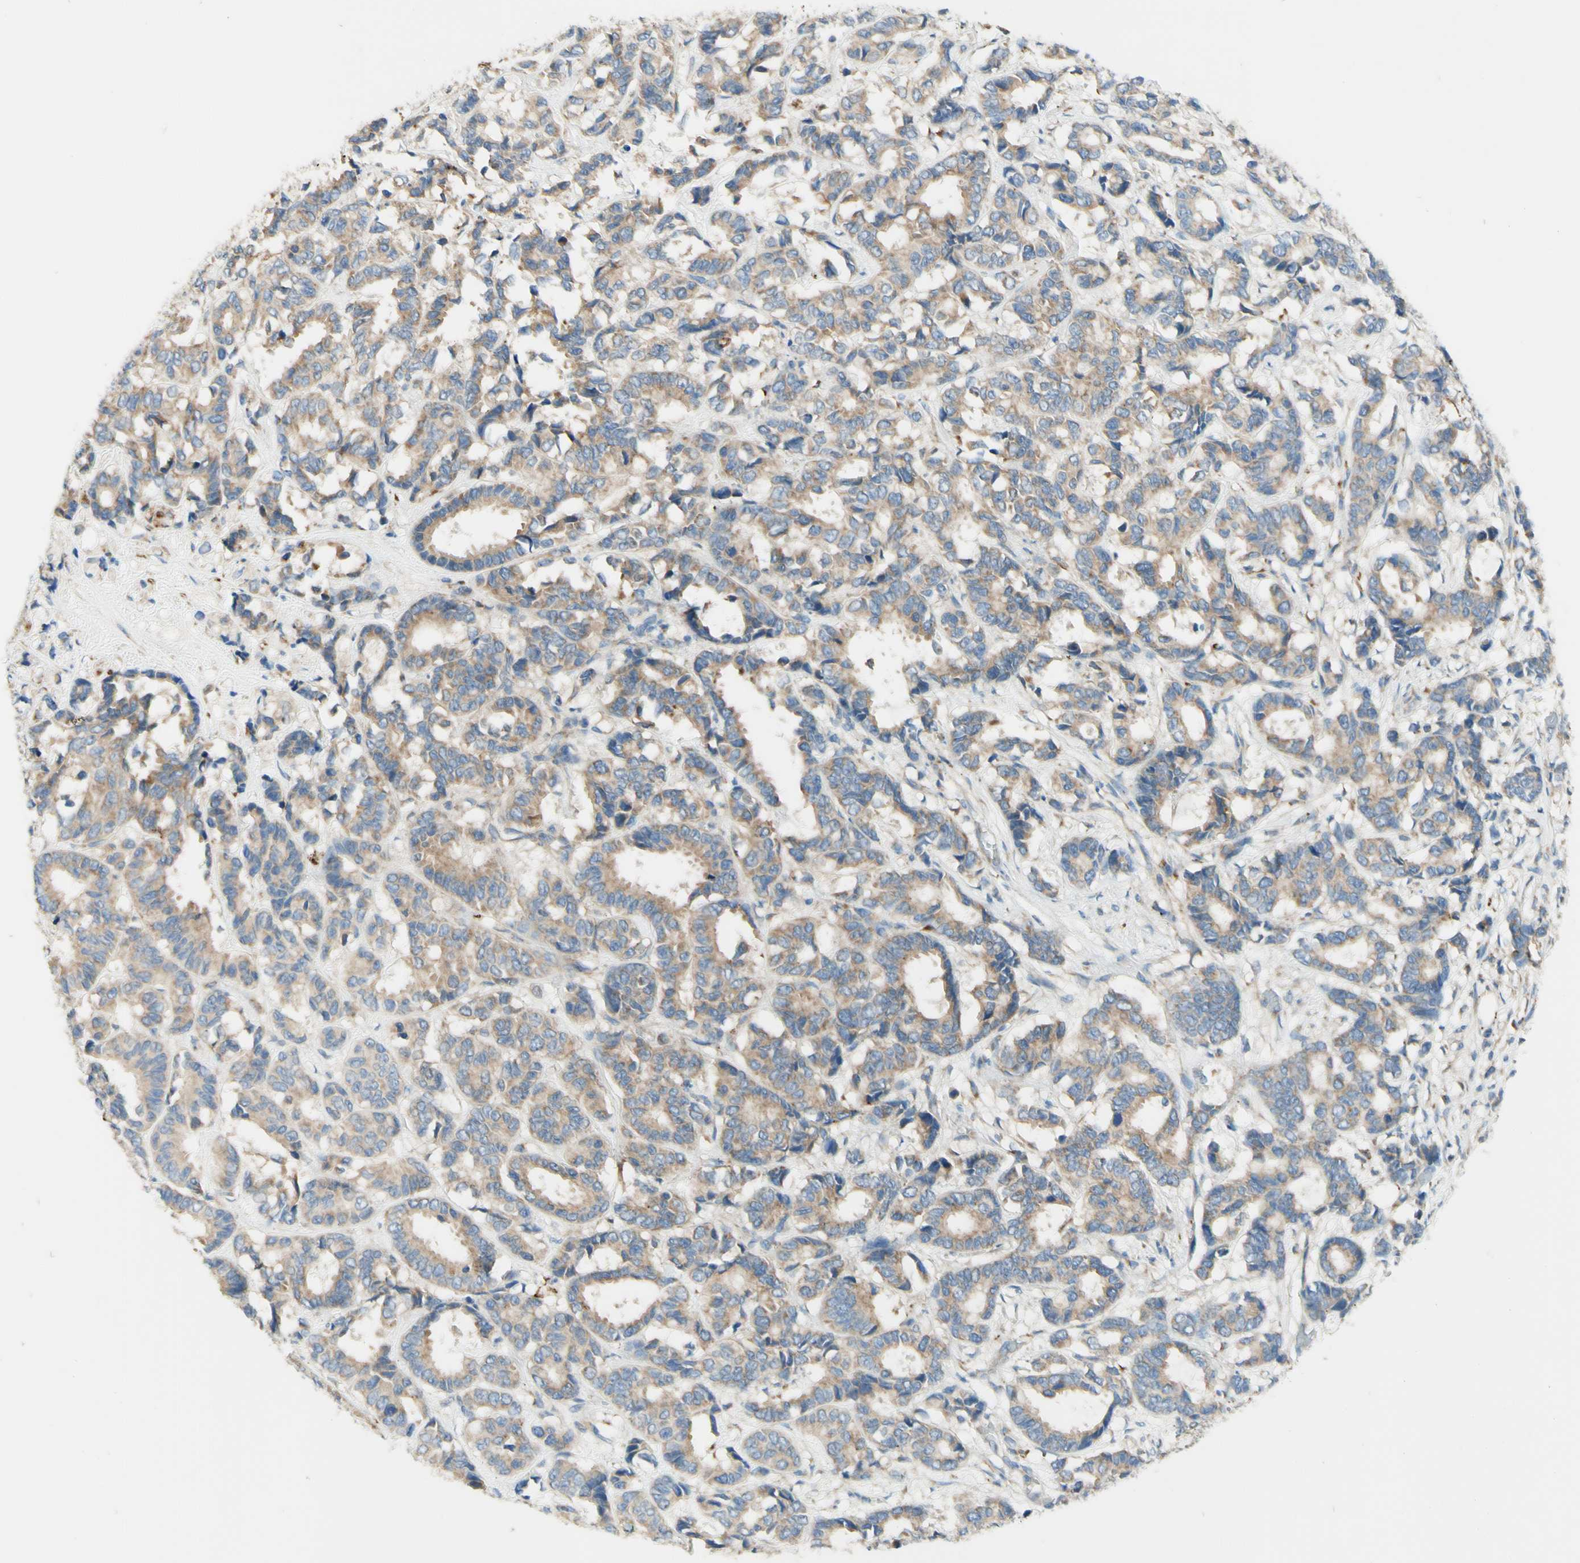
{"staining": {"intensity": "moderate", "quantity": ">75%", "location": "cytoplasmic/membranous"}, "tissue": "breast cancer", "cell_type": "Tumor cells", "image_type": "cancer", "snomed": [{"axis": "morphology", "description": "Duct carcinoma"}, {"axis": "topography", "description": "Breast"}], "caption": "Immunohistochemistry of intraductal carcinoma (breast) displays medium levels of moderate cytoplasmic/membranous expression in approximately >75% of tumor cells.", "gene": "ARMC10", "patient": {"sex": "female", "age": 87}}